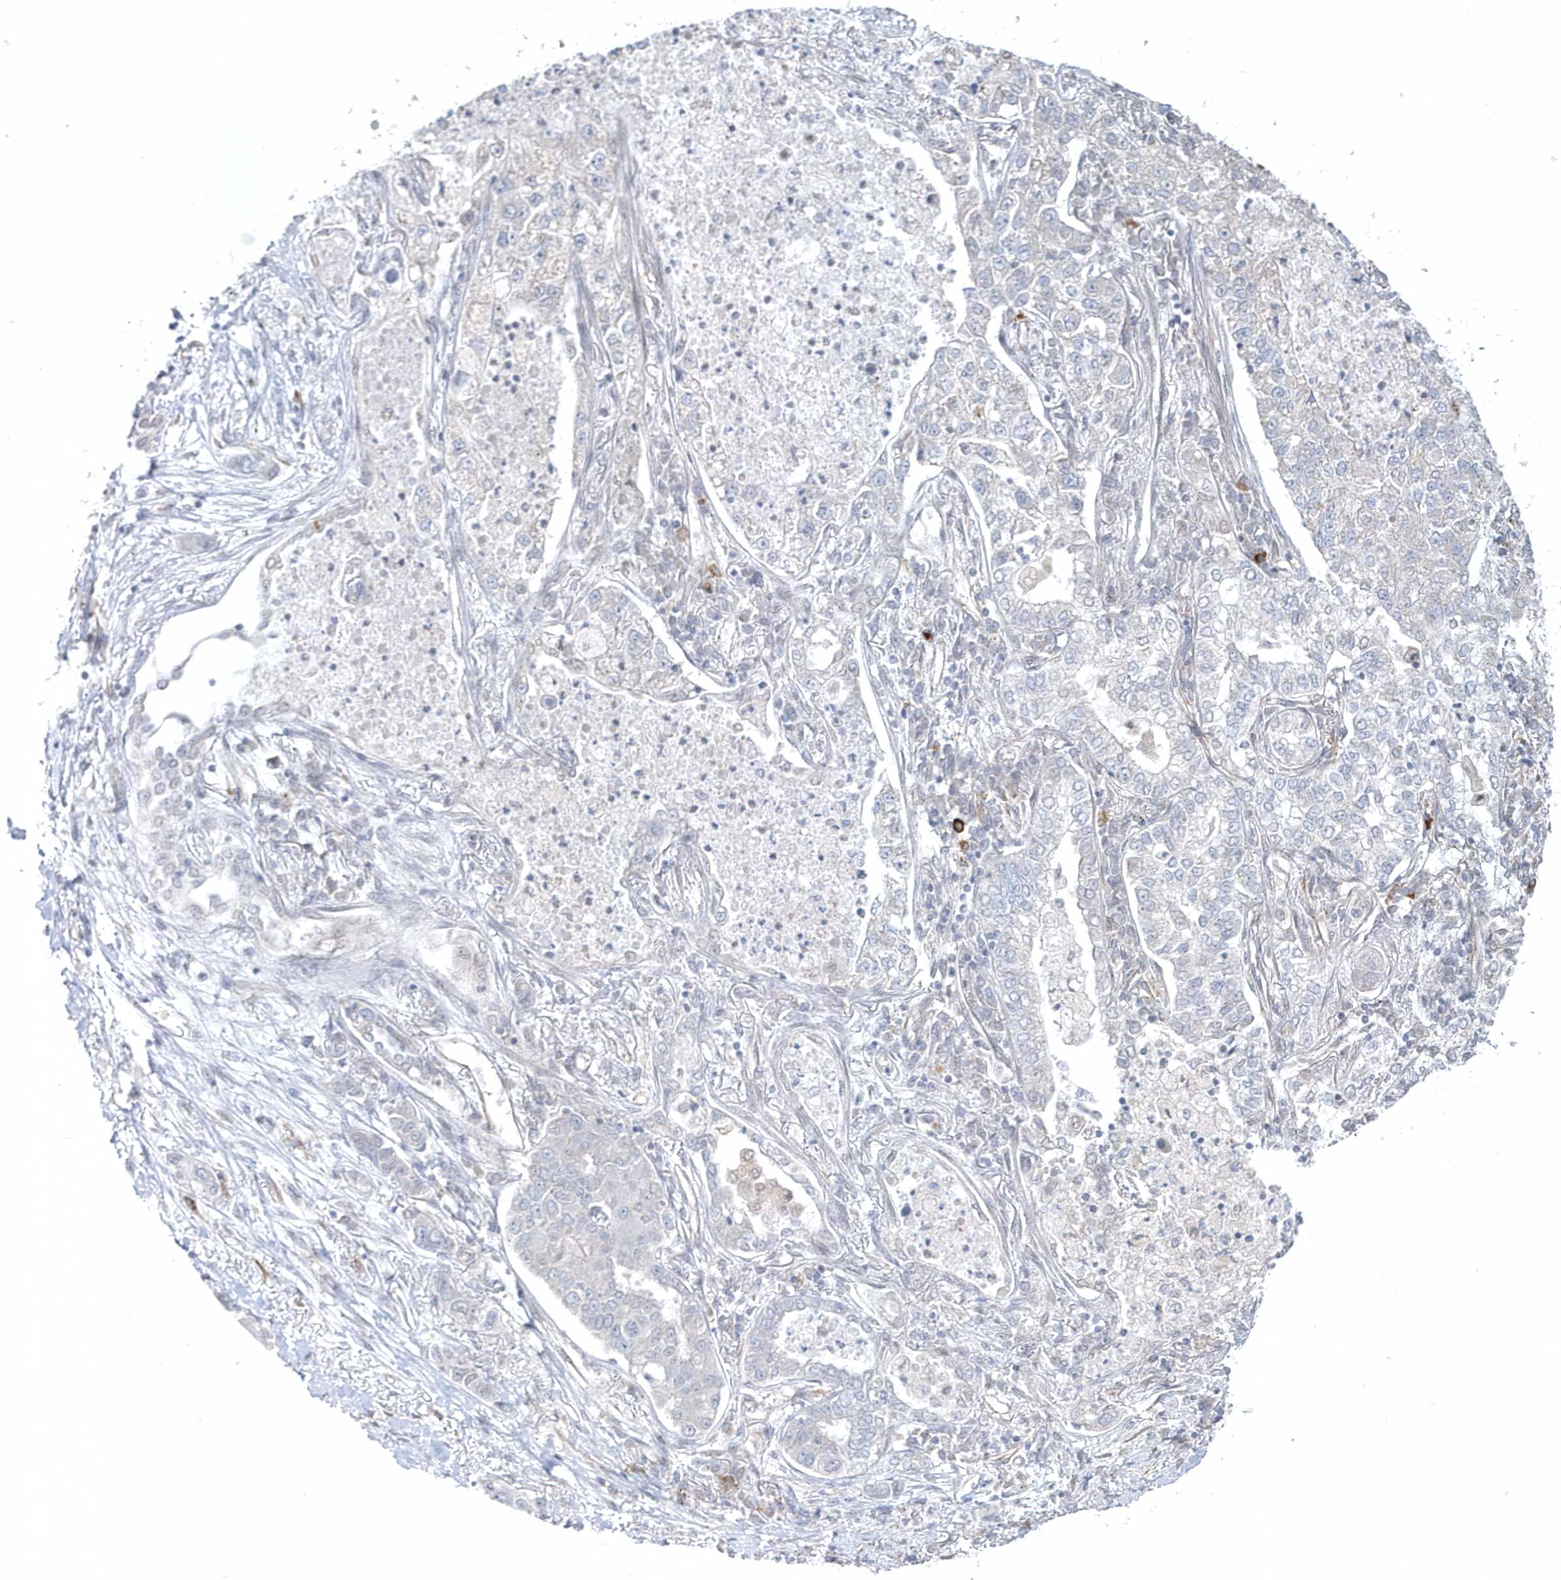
{"staining": {"intensity": "negative", "quantity": "none", "location": "none"}, "tissue": "lung cancer", "cell_type": "Tumor cells", "image_type": "cancer", "snomed": [{"axis": "morphology", "description": "Adenocarcinoma, NOS"}, {"axis": "topography", "description": "Lung"}], "caption": "There is no significant expression in tumor cells of lung cancer (adenocarcinoma).", "gene": "DHX57", "patient": {"sex": "male", "age": 49}}